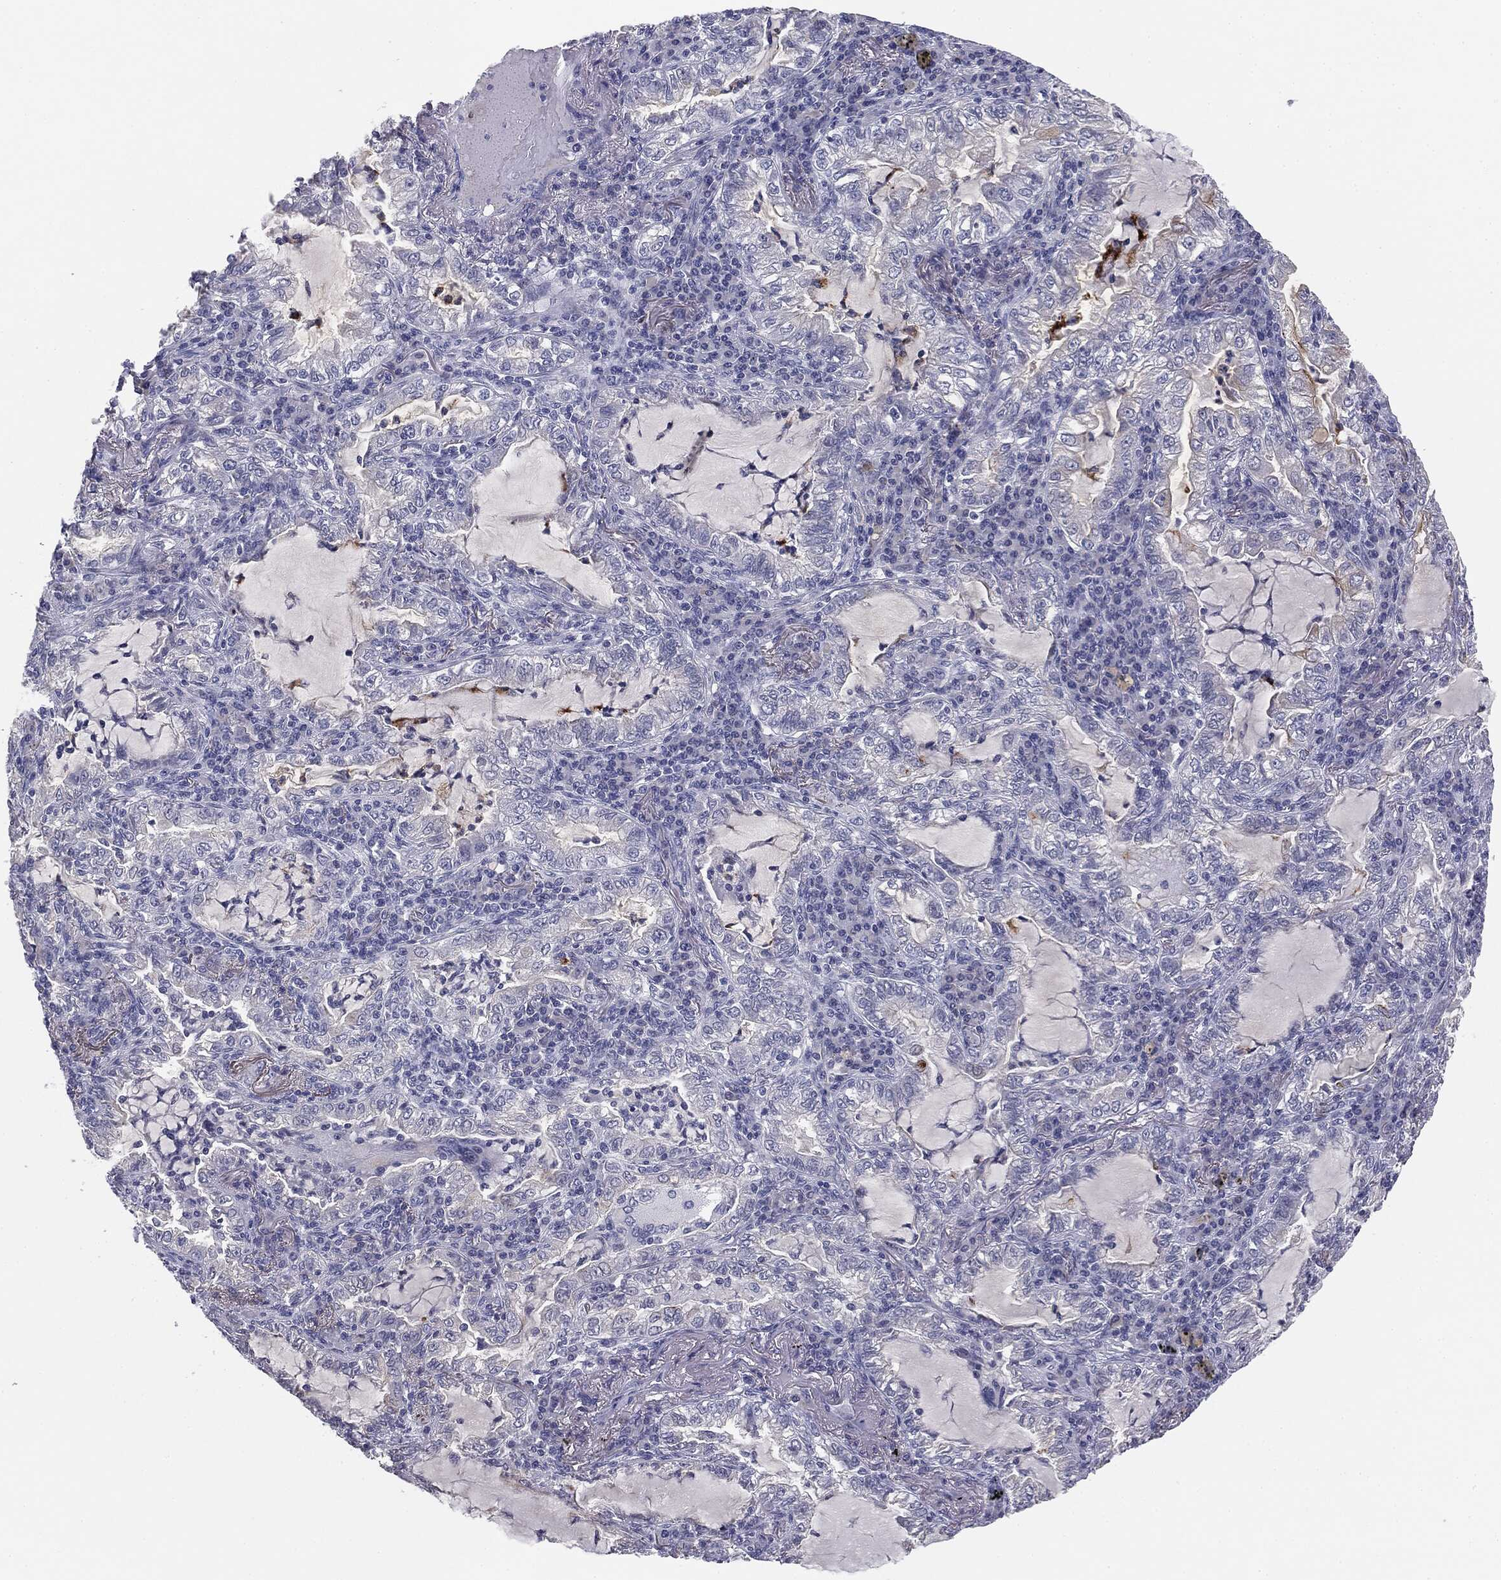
{"staining": {"intensity": "negative", "quantity": "none", "location": "none"}, "tissue": "lung cancer", "cell_type": "Tumor cells", "image_type": "cancer", "snomed": [{"axis": "morphology", "description": "Adenocarcinoma, NOS"}, {"axis": "topography", "description": "Lung"}], "caption": "IHC photomicrograph of human adenocarcinoma (lung) stained for a protein (brown), which demonstrates no expression in tumor cells.", "gene": "MUC1", "patient": {"sex": "female", "age": 73}}